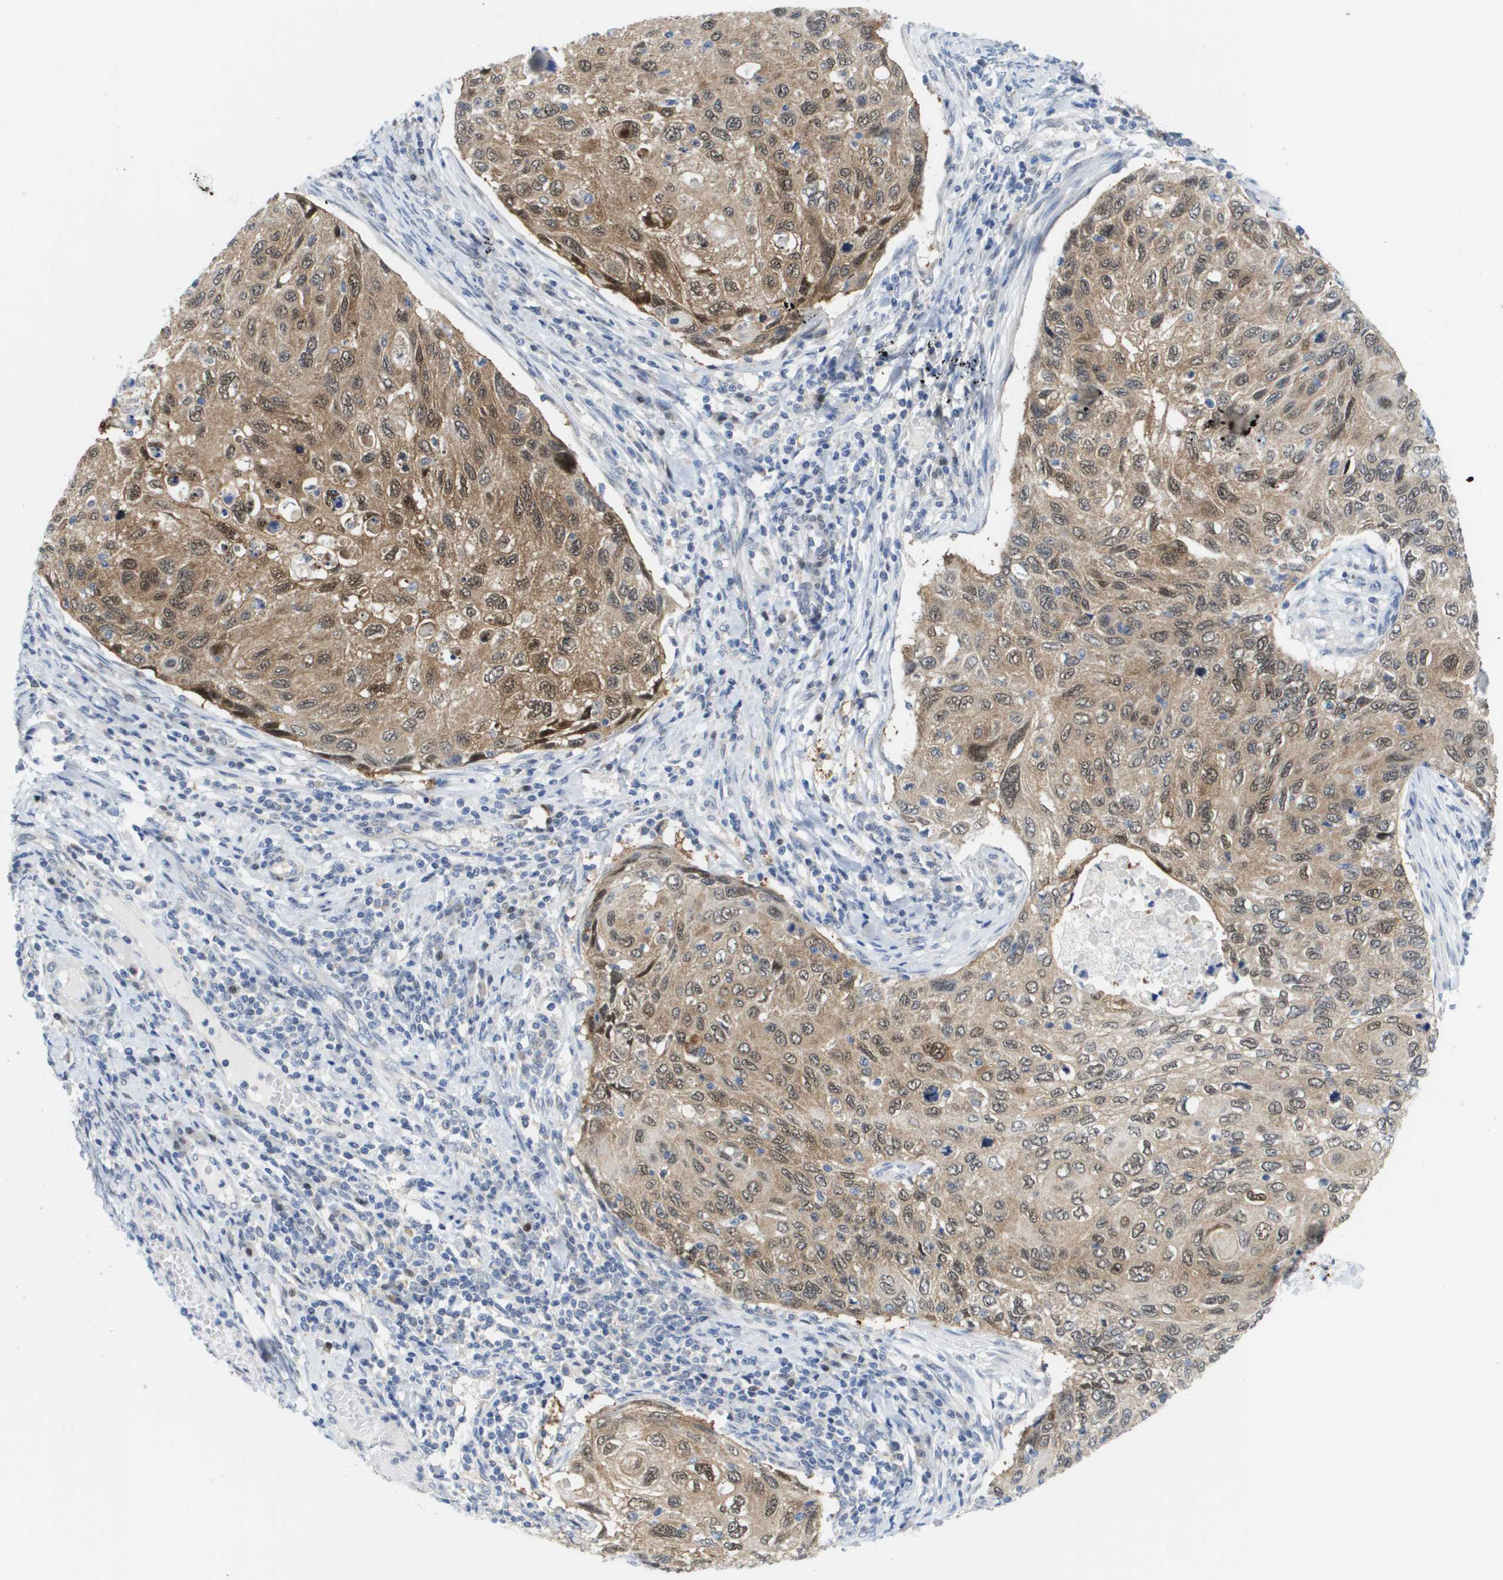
{"staining": {"intensity": "moderate", "quantity": ">75%", "location": "cytoplasmic/membranous,nuclear"}, "tissue": "cervical cancer", "cell_type": "Tumor cells", "image_type": "cancer", "snomed": [{"axis": "morphology", "description": "Squamous cell carcinoma, NOS"}, {"axis": "topography", "description": "Cervix"}], "caption": "This is an image of immunohistochemistry staining of squamous cell carcinoma (cervical), which shows moderate expression in the cytoplasmic/membranous and nuclear of tumor cells.", "gene": "FKBP4", "patient": {"sex": "female", "age": 70}}